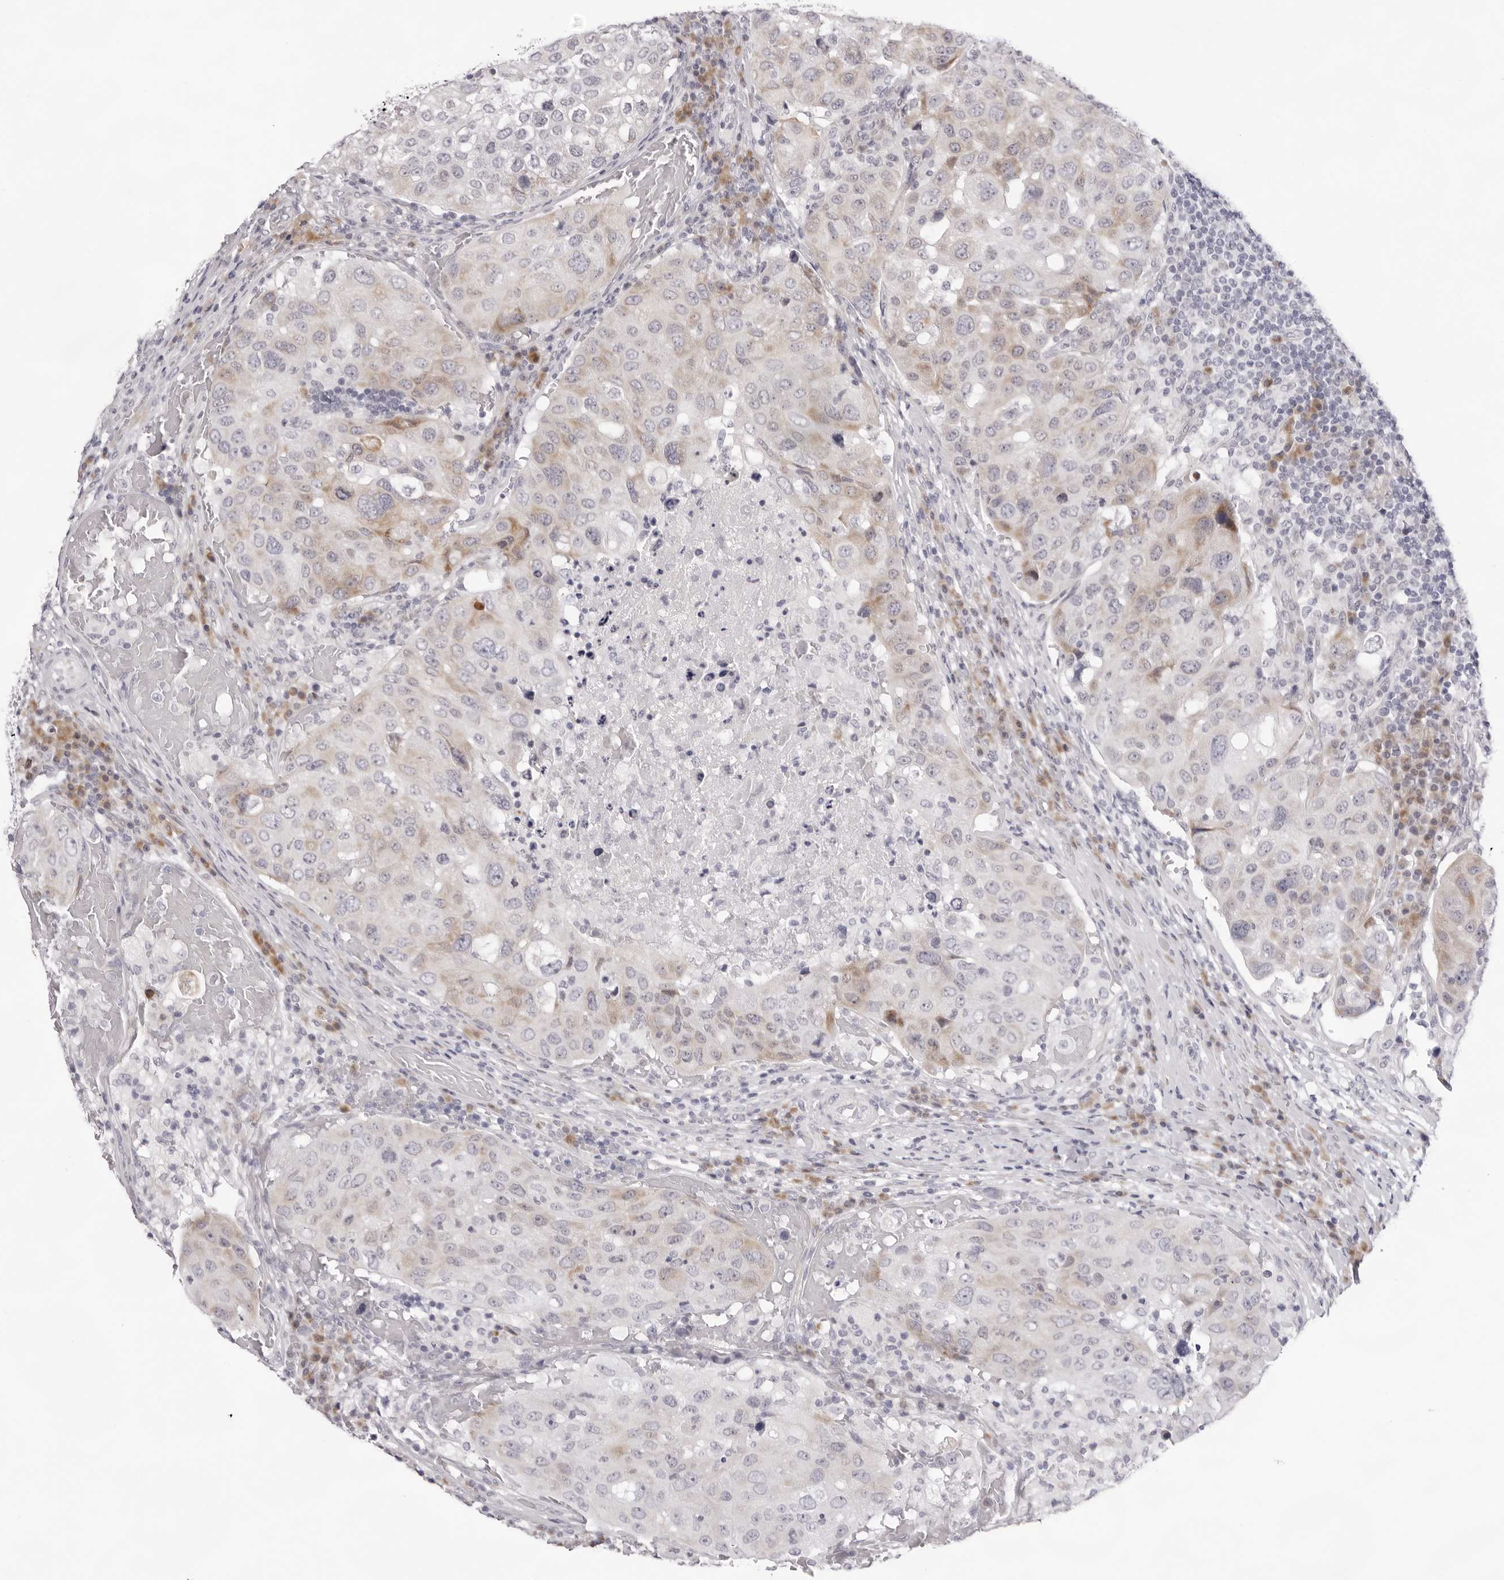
{"staining": {"intensity": "weak", "quantity": "<25%", "location": "cytoplasmic/membranous"}, "tissue": "urothelial cancer", "cell_type": "Tumor cells", "image_type": "cancer", "snomed": [{"axis": "morphology", "description": "Urothelial carcinoma, High grade"}, {"axis": "topography", "description": "Lymph node"}, {"axis": "topography", "description": "Urinary bladder"}], "caption": "A high-resolution photomicrograph shows IHC staining of urothelial carcinoma (high-grade), which displays no significant positivity in tumor cells.", "gene": "SMIM2", "patient": {"sex": "male", "age": 51}}